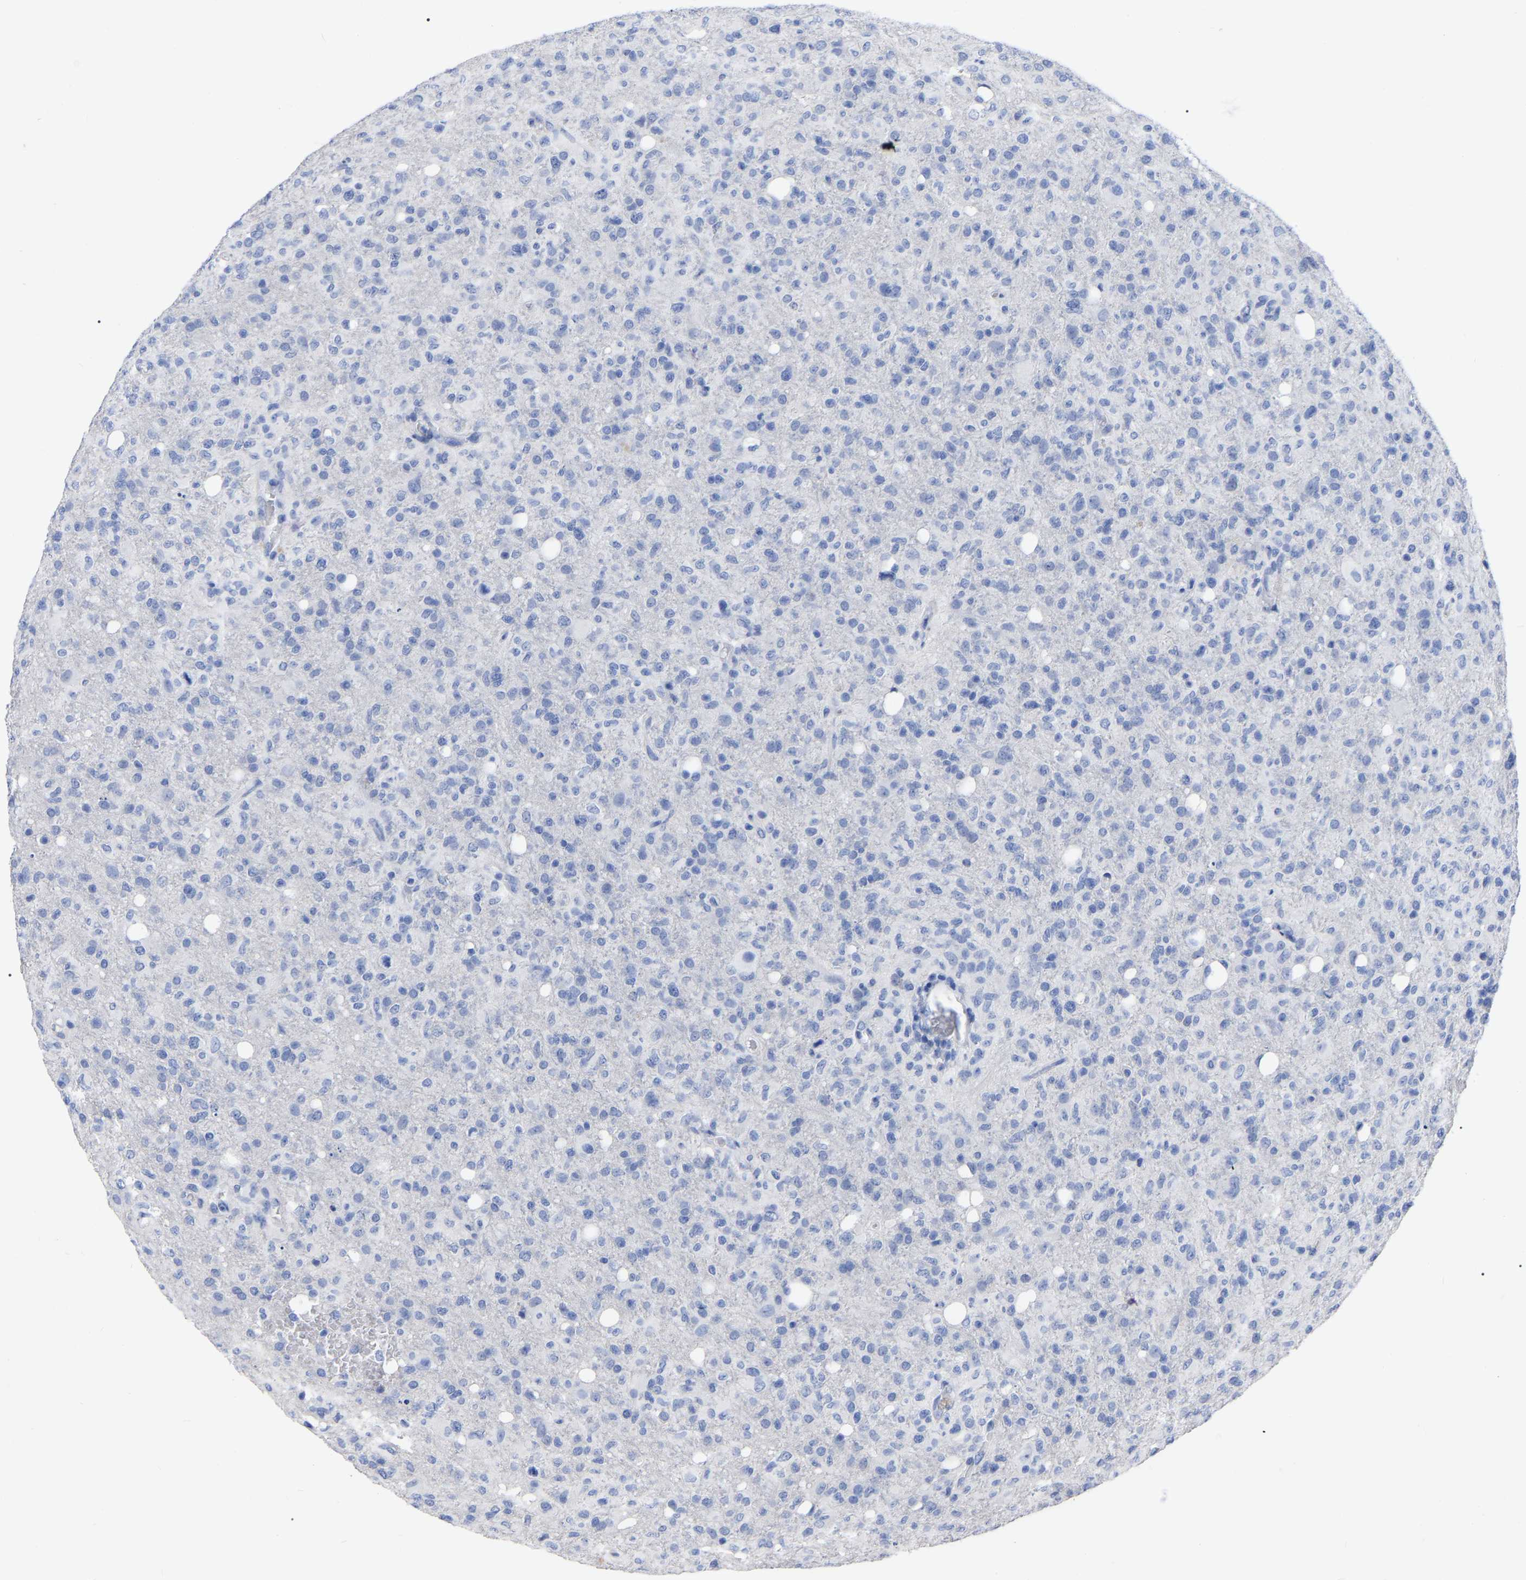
{"staining": {"intensity": "negative", "quantity": "none", "location": "none"}, "tissue": "glioma", "cell_type": "Tumor cells", "image_type": "cancer", "snomed": [{"axis": "morphology", "description": "Glioma, malignant, High grade"}, {"axis": "topography", "description": "Brain"}], "caption": "IHC photomicrograph of human malignant high-grade glioma stained for a protein (brown), which displays no staining in tumor cells. (Brightfield microscopy of DAB (3,3'-diaminobenzidine) immunohistochemistry at high magnification).", "gene": "ANXA13", "patient": {"sex": "female", "age": 57}}